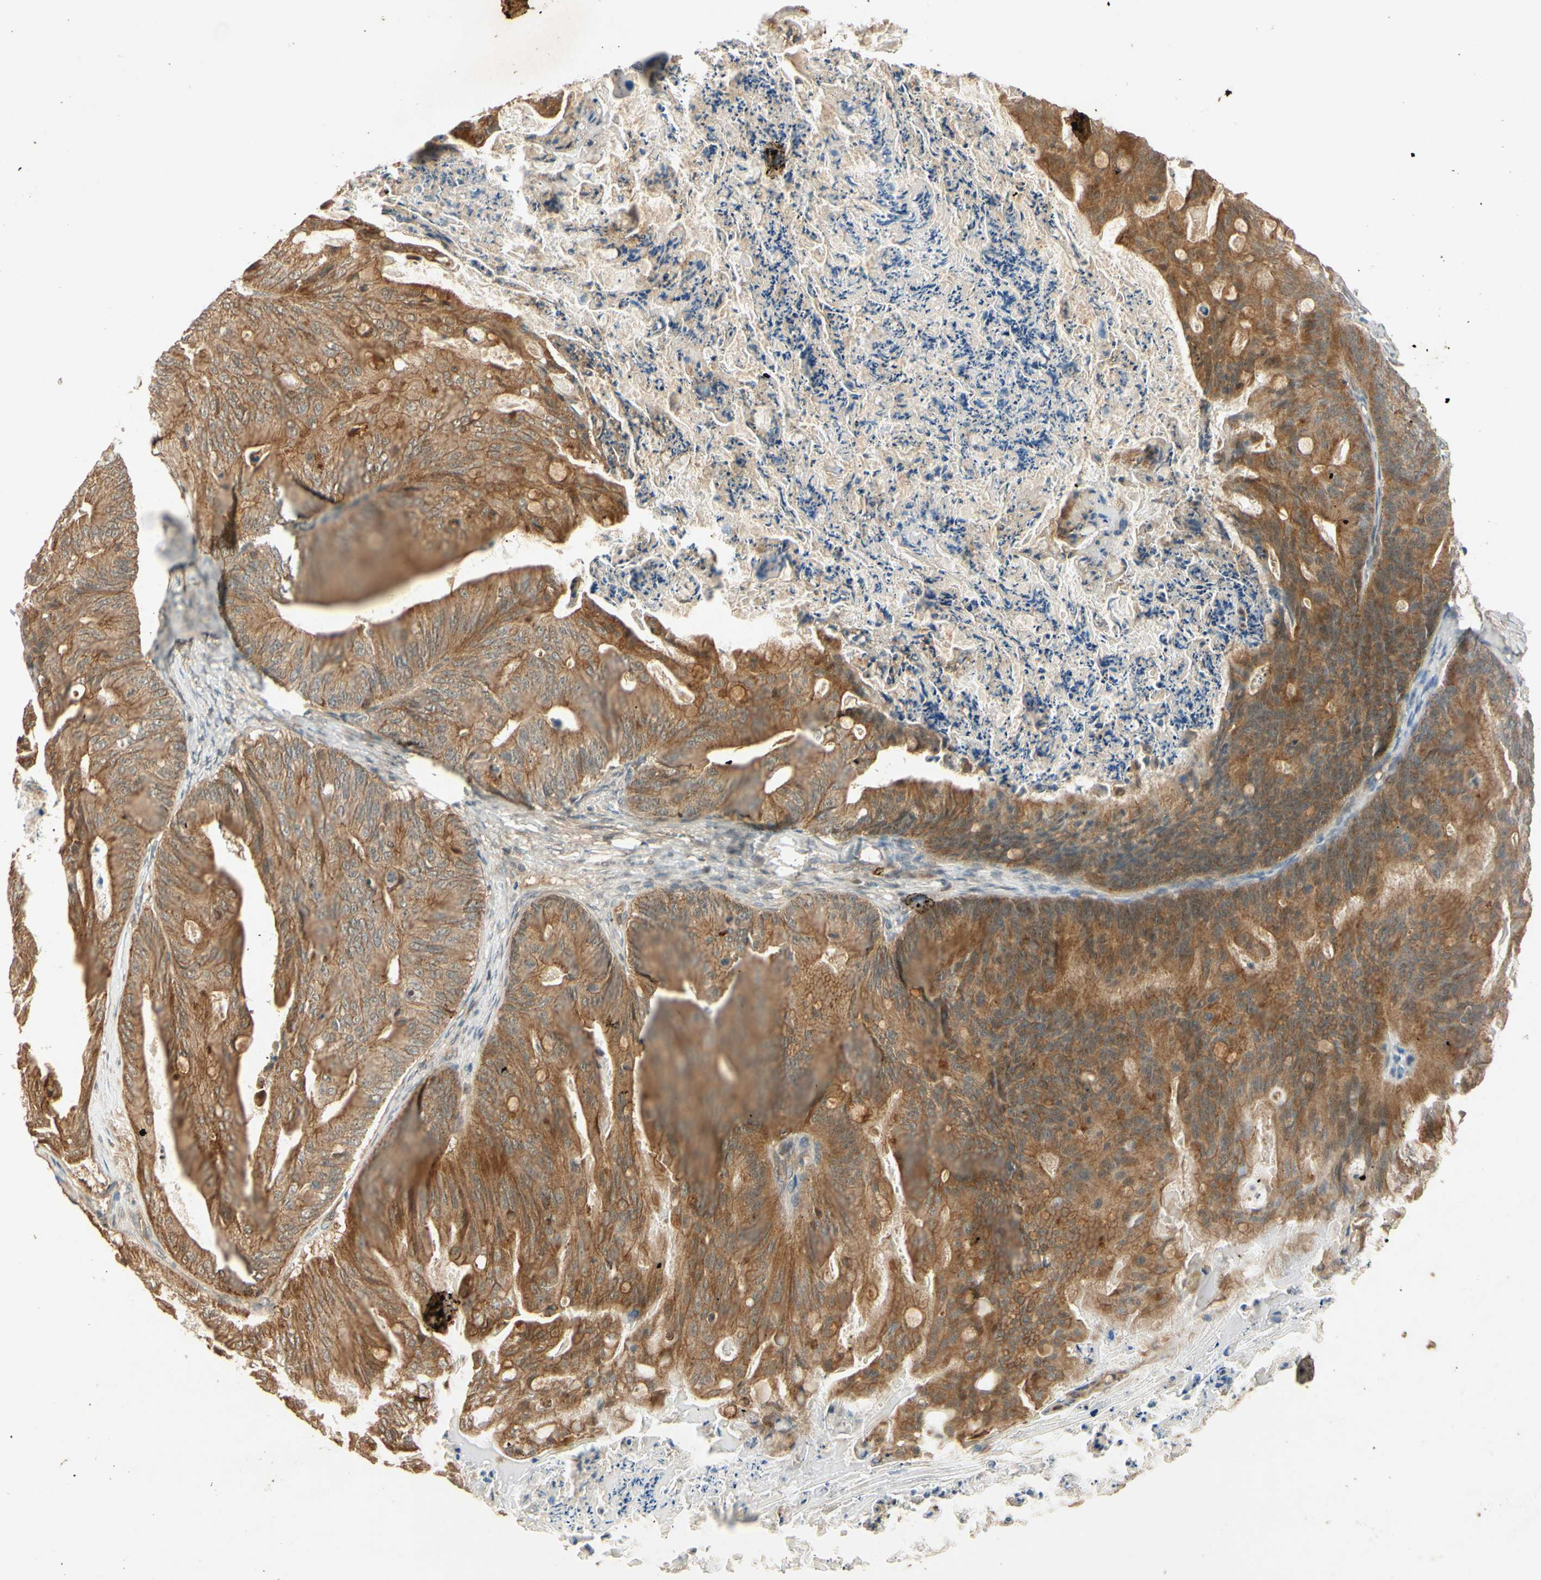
{"staining": {"intensity": "moderate", "quantity": ">75%", "location": "cytoplasmic/membranous"}, "tissue": "ovarian cancer", "cell_type": "Tumor cells", "image_type": "cancer", "snomed": [{"axis": "morphology", "description": "Cystadenocarcinoma, mucinous, NOS"}, {"axis": "topography", "description": "Ovary"}], "caption": "Immunohistochemistry image of human ovarian cancer (mucinous cystadenocarcinoma) stained for a protein (brown), which shows medium levels of moderate cytoplasmic/membranous expression in approximately >75% of tumor cells.", "gene": "EPHA8", "patient": {"sex": "female", "age": 36}}